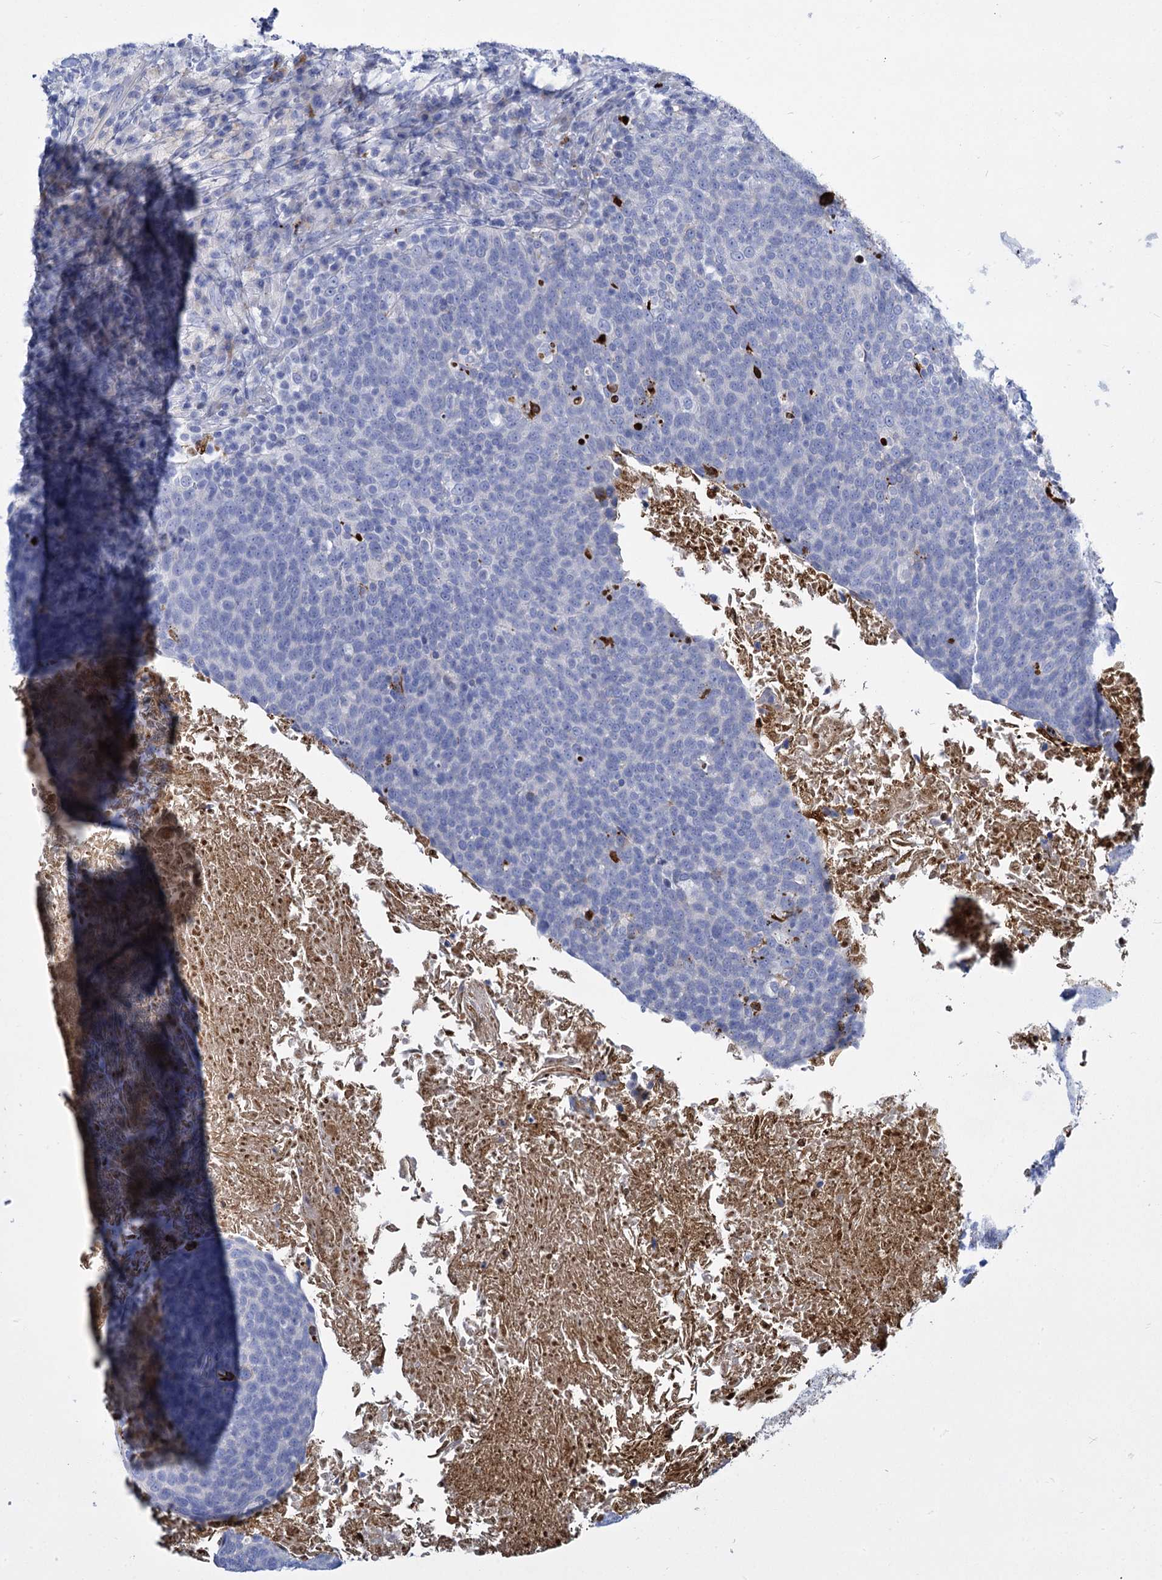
{"staining": {"intensity": "negative", "quantity": "none", "location": "none"}, "tissue": "head and neck cancer", "cell_type": "Tumor cells", "image_type": "cancer", "snomed": [{"axis": "morphology", "description": "Squamous cell carcinoma, NOS"}, {"axis": "morphology", "description": "Squamous cell carcinoma, metastatic, NOS"}, {"axis": "topography", "description": "Lymph node"}, {"axis": "topography", "description": "Head-Neck"}], "caption": "IHC photomicrograph of neoplastic tissue: head and neck cancer stained with DAB displays no significant protein expression in tumor cells.", "gene": "TRIM77", "patient": {"sex": "male", "age": 62}}